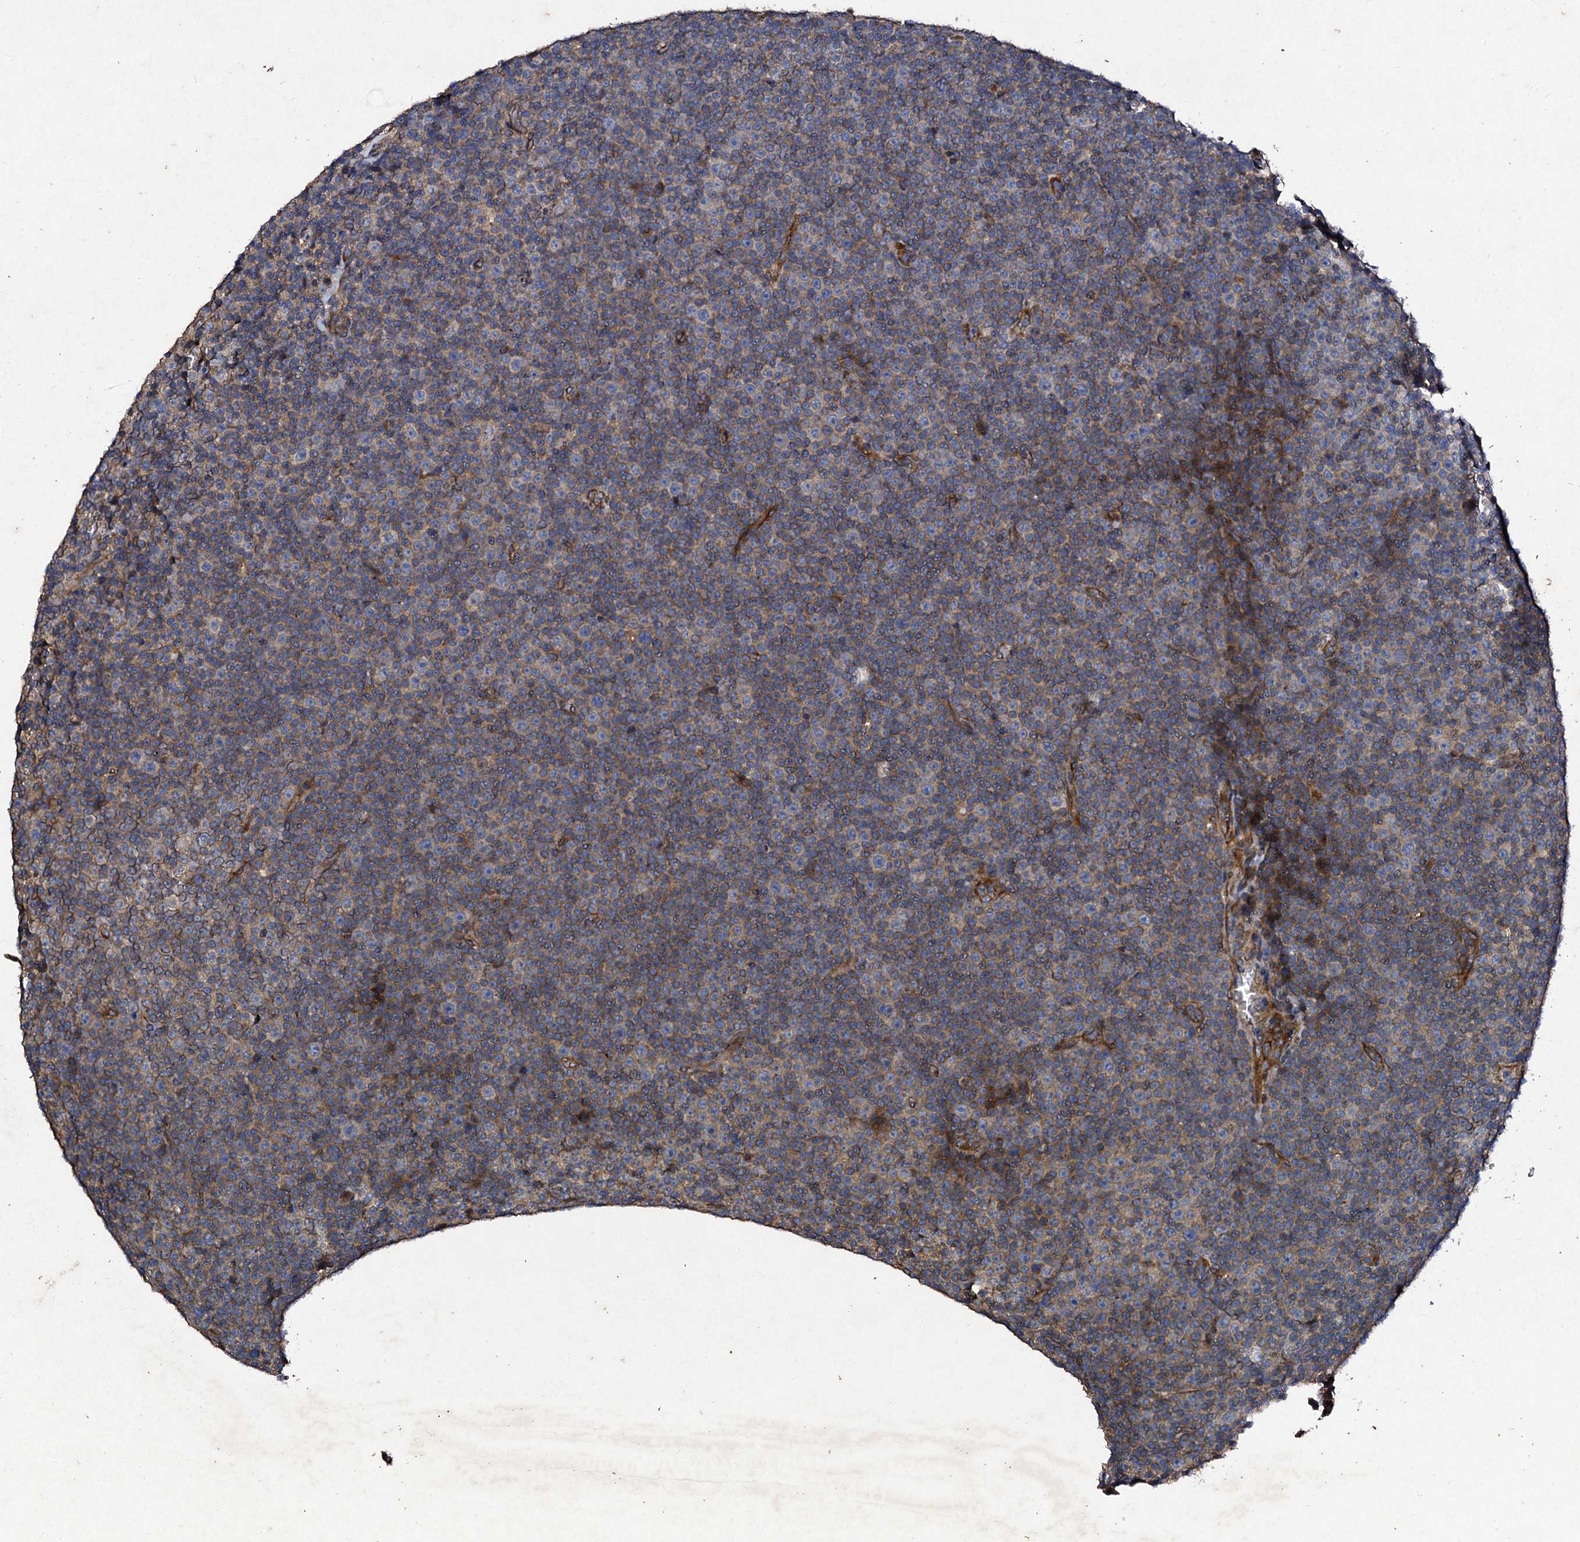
{"staining": {"intensity": "weak", "quantity": "25%-75%", "location": "cytoplasmic/membranous"}, "tissue": "lymphoma", "cell_type": "Tumor cells", "image_type": "cancer", "snomed": [{"axis": "morphology", "description": "Malignant lymphoma, non-Hodgkin's type, Low grade"}, {"axis": "topography", "description": "Lymph node"}], "caption": "Immunohistochemistry (IHC) staining of lymphoma, which reveals low levels of weak cytoplasmic/membranous positivity in approximately 25%-75% of tumor cells indicating weak cytoplasmic/membranous protein positivity. The staining was performed using DAB (brown) for protein detection and nuclei were counterstained in hematoxylin (blue).", "gene": "MOCOS", "patient": {"sex": "female", "age": 67}}